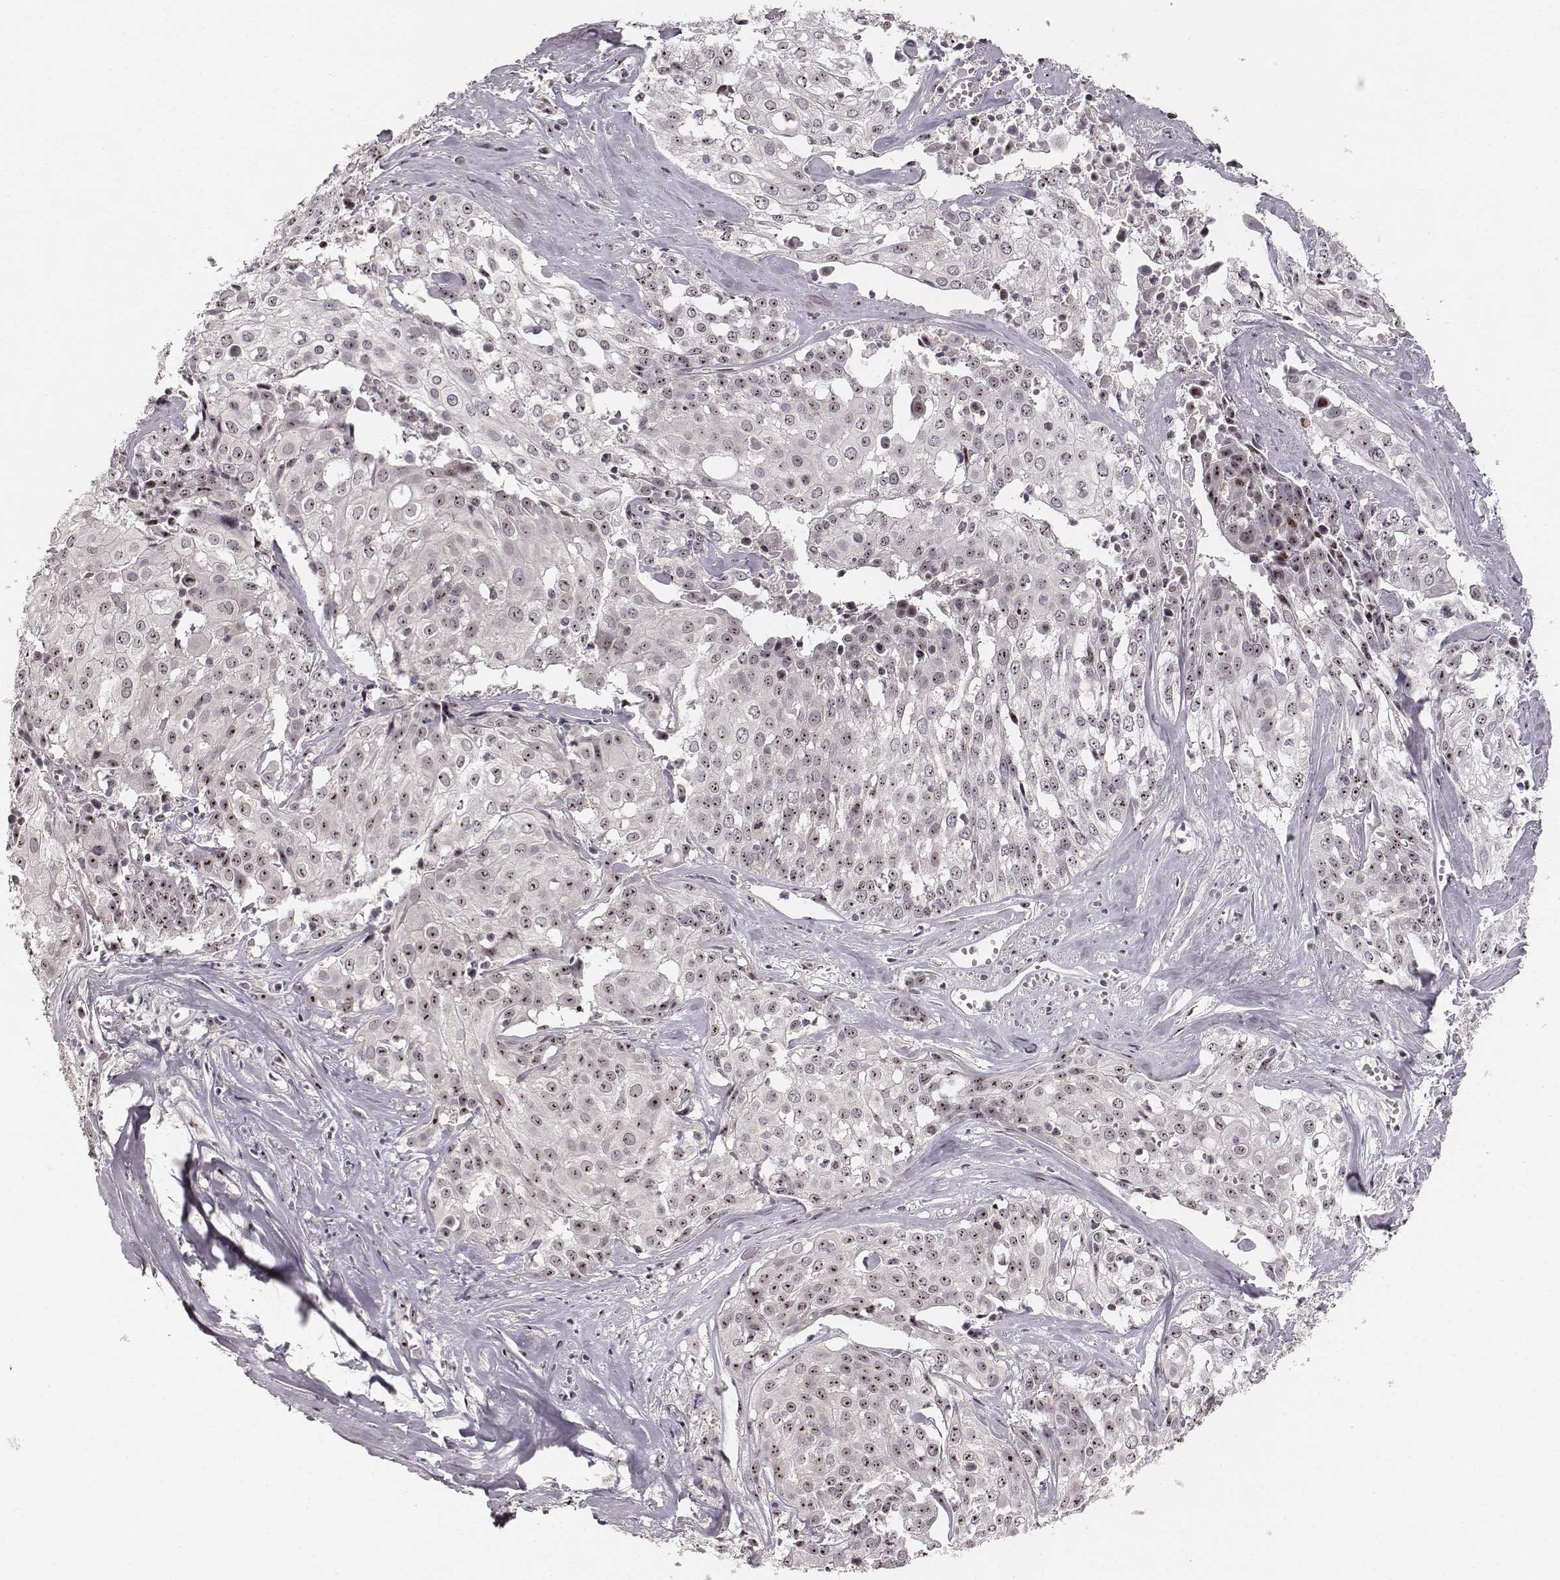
{"staining": {"intensity": "moderate", "quantity": ">75%", "location": "nuclear"}, "tissue": "cervical cancer", "cell_type": "Tumor cells", "image_type": "cancer", "snomed": [{"axis": "morphology", "description": "Squamous cell carcinoma, NOS"}, {"axis": "topography", "description": "Cervix"}], "caption": "Cervical cancer tissue reveals moderate nuclear expression in about >75% of tumor cells, visualized by immunohistochemistry.", "gene": "NOP56", "patient": {"sex": "female", "age": 39}}